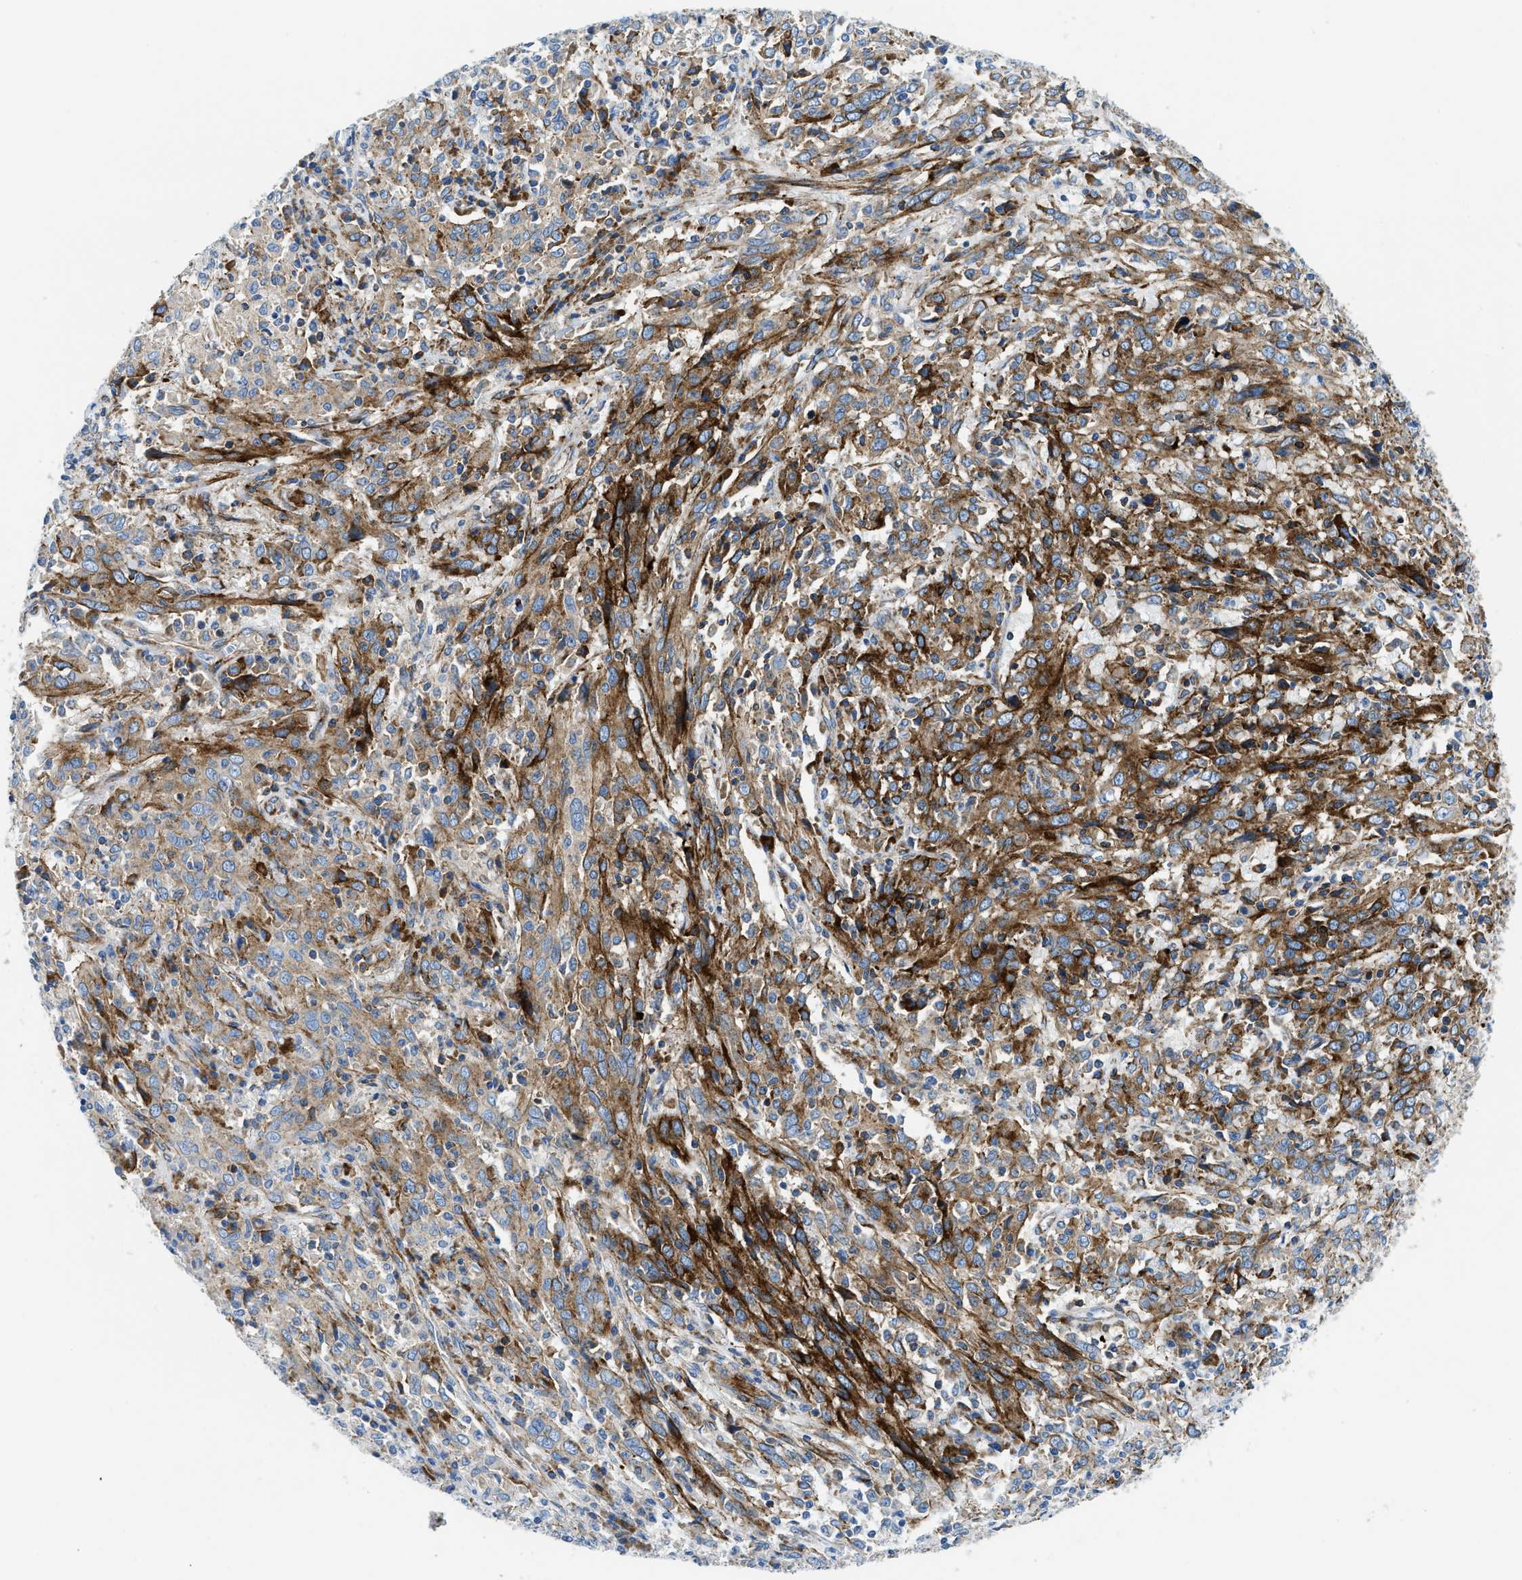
{"staining": {"intensity": "moderate", "quantity": ">75%", "location": "cytoplasmic/membranous"}, "tissue": "cervical cancer", "cell_type": "Tumor cells", "image_type": "cancer", "snomed": [{"axis": "morphology", "description": "Squamous cell carcinoma, NOS"}, {"axis": "topography", "description": "Cervix"}], "caption": "A high-resolution image shows immunohistochemistry staining of squamous cell carcinoma (cervical), which demonstrates moderate cytoplasmic/membranous positivity in approximately >75% of tumor cells.", "gene": "CUTA", "patient": {"sex": "female", "age": 46}}